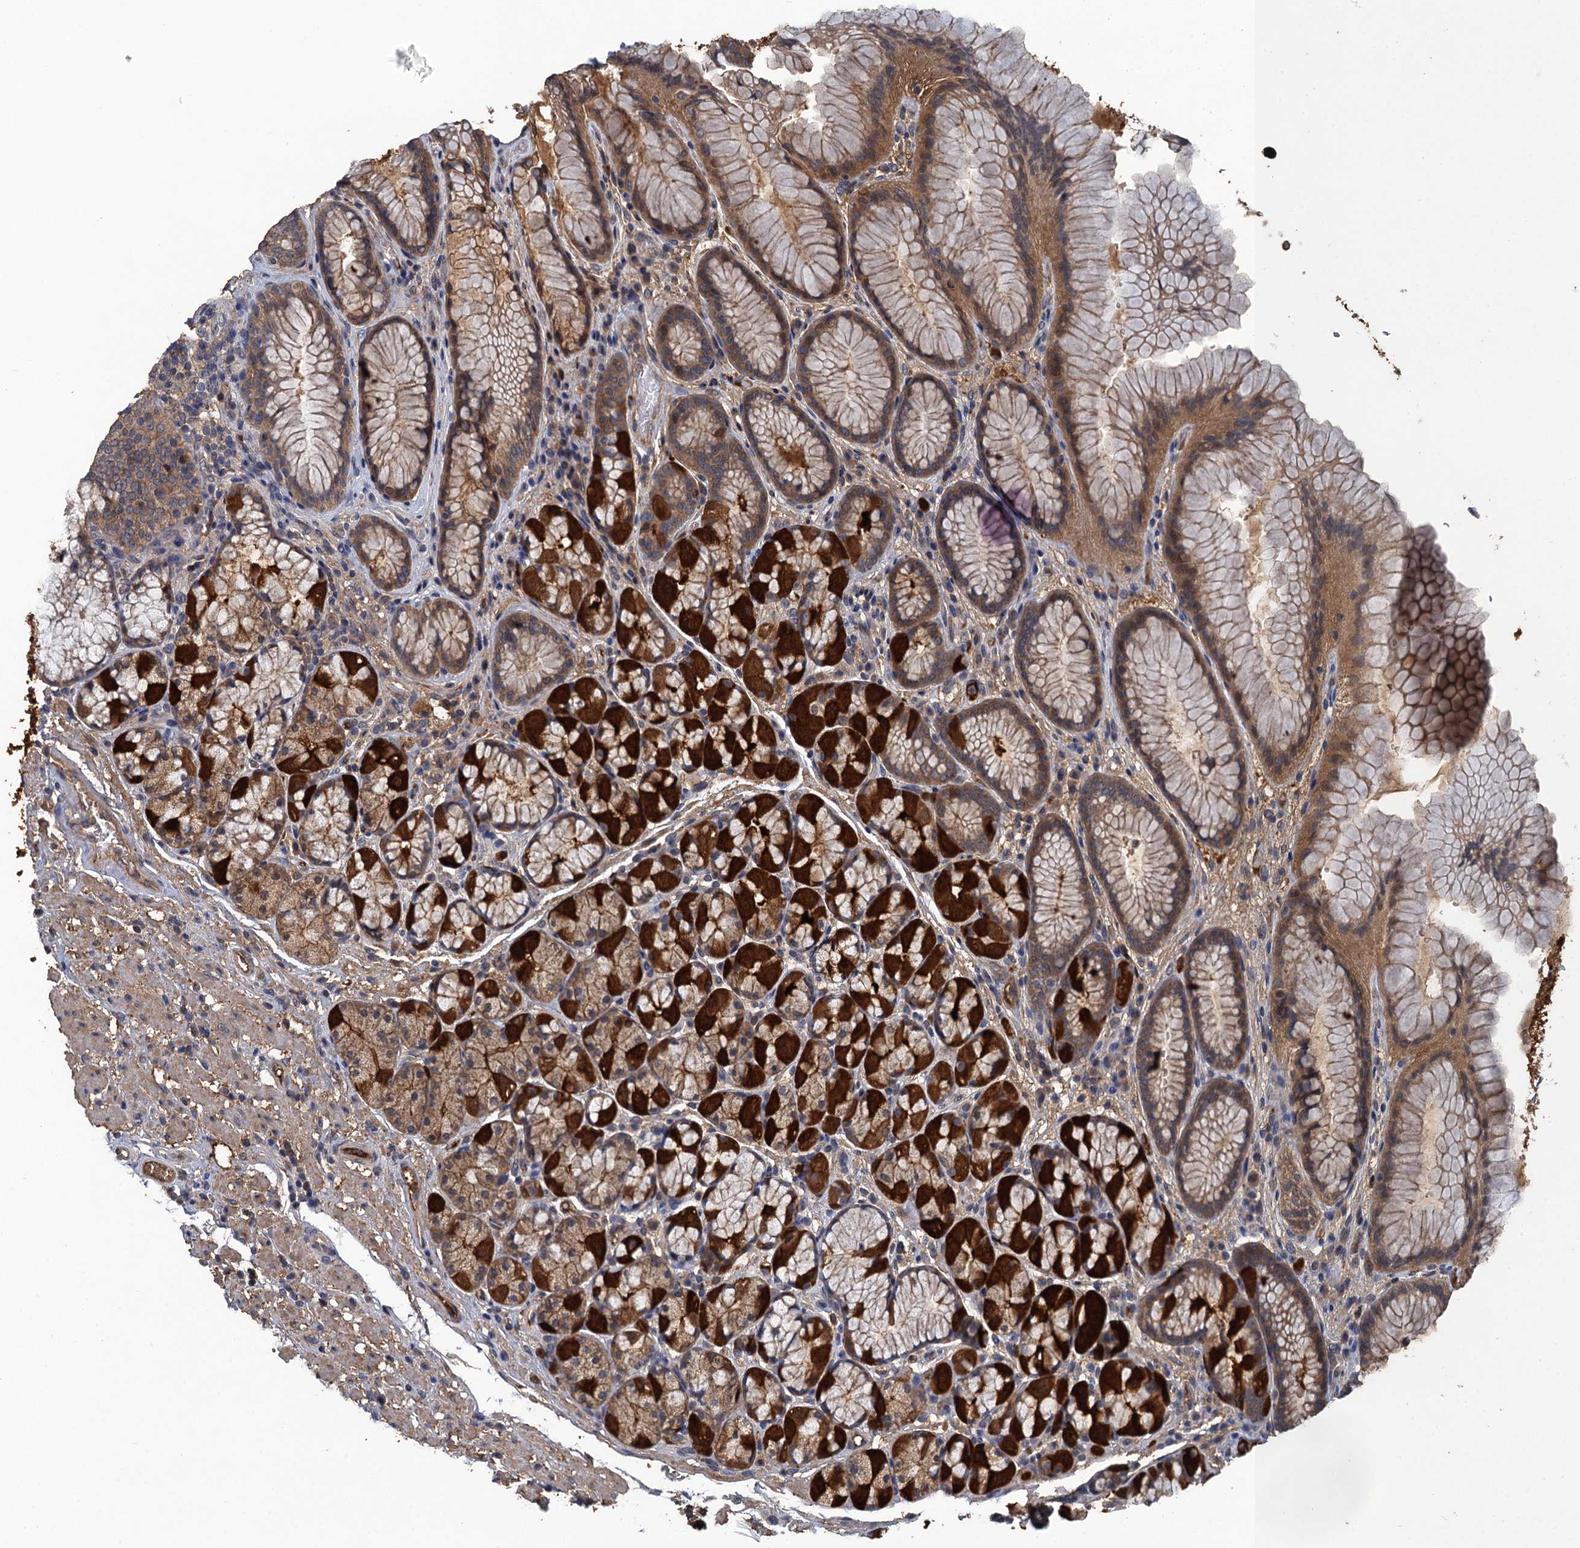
{"staining": {"intensity": "strong", "quantity": ">75%", "location": "cytoplasmic/membranous"}, "tissue": "stomach", "cell_type": "Glandular cells", "image_type": "normal", "snomed": [{"axis": "morphology", "description": "Normal tissue, NOS"}, {"axis": "topography", "description": "Stomach"}], "caption": "Human stomach stained for a protein (brown) exhibits strong cytoplasmic/membranous positive expression in about >75% of glandular cells.", "gene": "HAPLN3", "patient": {"sex": "male", "age": 63}}